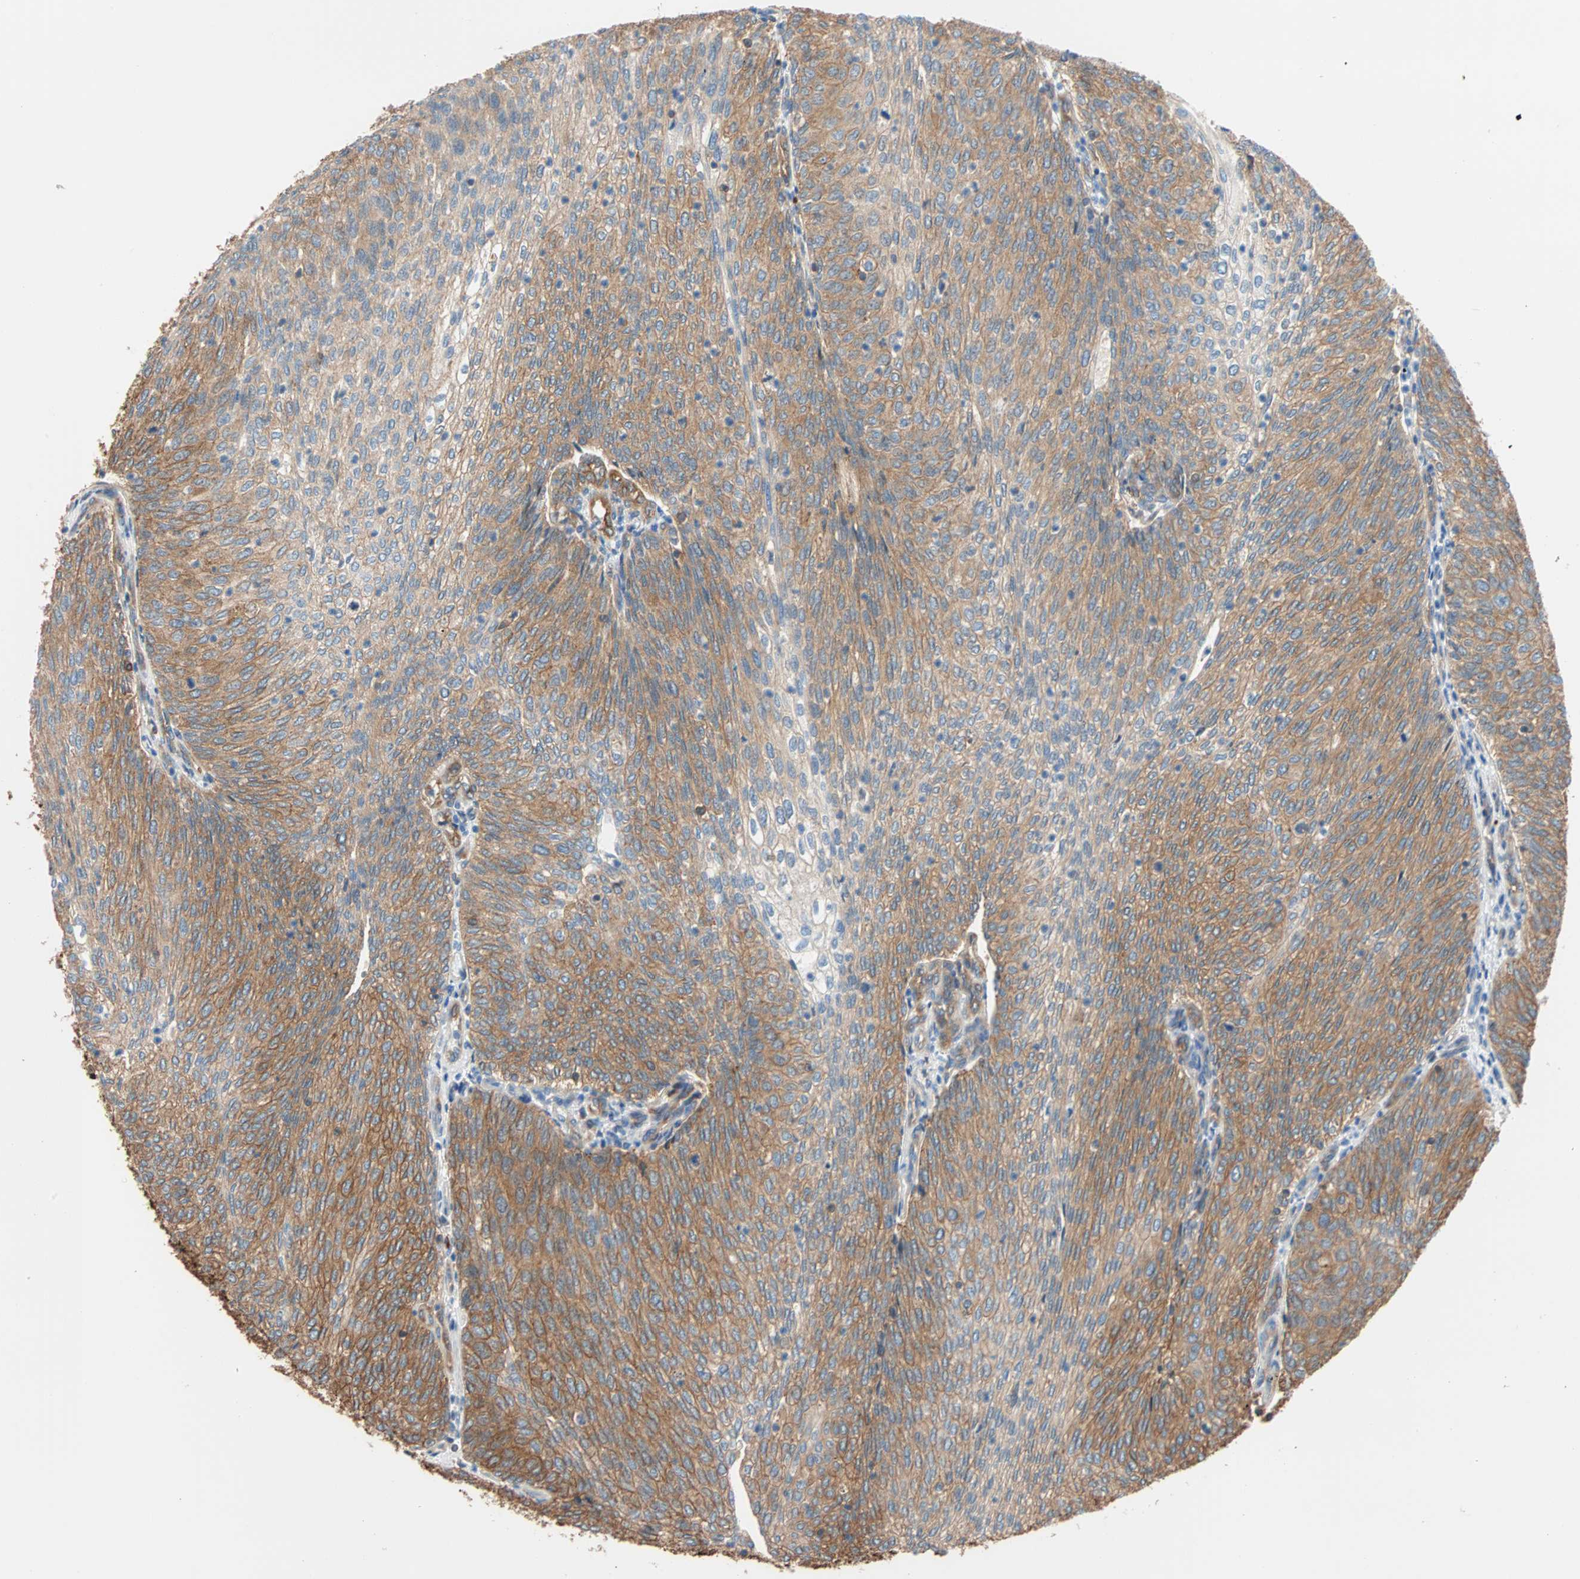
{"staining": {"intensity": "moderate", "quantity": ">75%", "location": "cytoplasmic/membranous"}, "tissue": "urothelial cancer", "cell_type": "Tumor cells", "image_type": "cancer", "snomed": [{"axis": "morphology", "description": "Urothelial carcinoma, Low grade"}, {"axis": "topography", "description": "Urinary bladder"}], "caption": "DAB (3,3'-diaminobenzidine) immunohistochemical staining of urothelial cancer demonstrates moderate cytoplasmic/membranous protein positivity in about >75% of tumor cells.", "gene": "EEF2", "patient": {"sex": "female", "age": 79}}